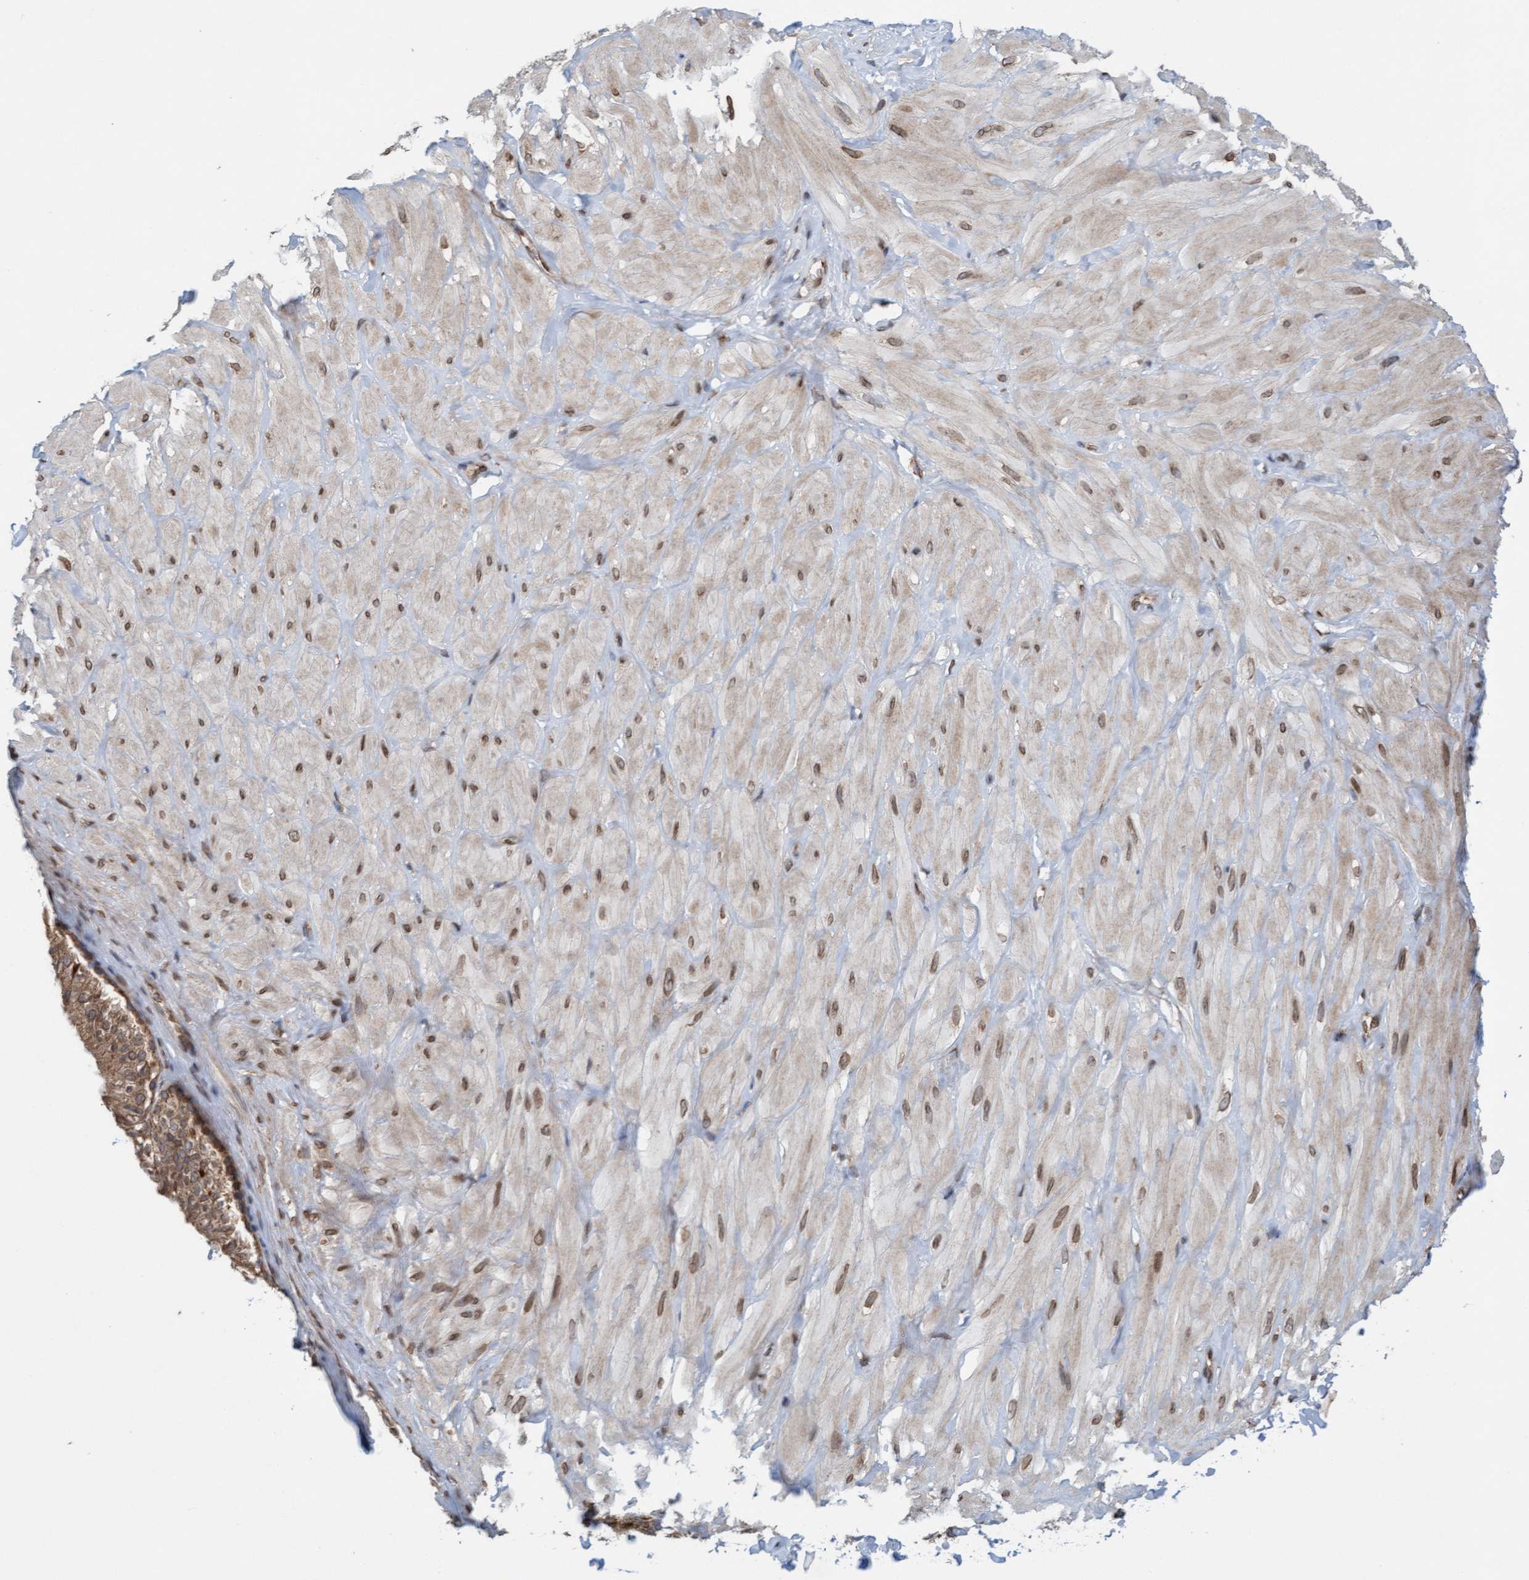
{"staining": {"intensity": "moderate", "quantity": ">75%", "location": "cytoplasmic/membranous"}, "tissue": "adipose tissue", "cell_type": "Adipocytes", "image_type": "normal", "snomed": [{"axis": "morphology", "description": "Normal tissue, NOS"}, {"axis": "topography", "description": "Adipose tissue"}, {"axis": "topography", "description": "Vascular tissue"}, {"axis": "topography", "description": "Peripheral nerve tissue"}], "caption": "IHC (DAB (3,3'-diaminobenzidine)) staining of unremarkable adipose tissue demonstrates moderate cytoplasmic/membranous protein positivity in about >75% of adipocytes. (DAB (3,3'-diaminobenzidine) IHC, brown staining for protein, blue staining for nuclei).", "gene": "MRPS23", "patient": {"sex": "male", "age": 25}}